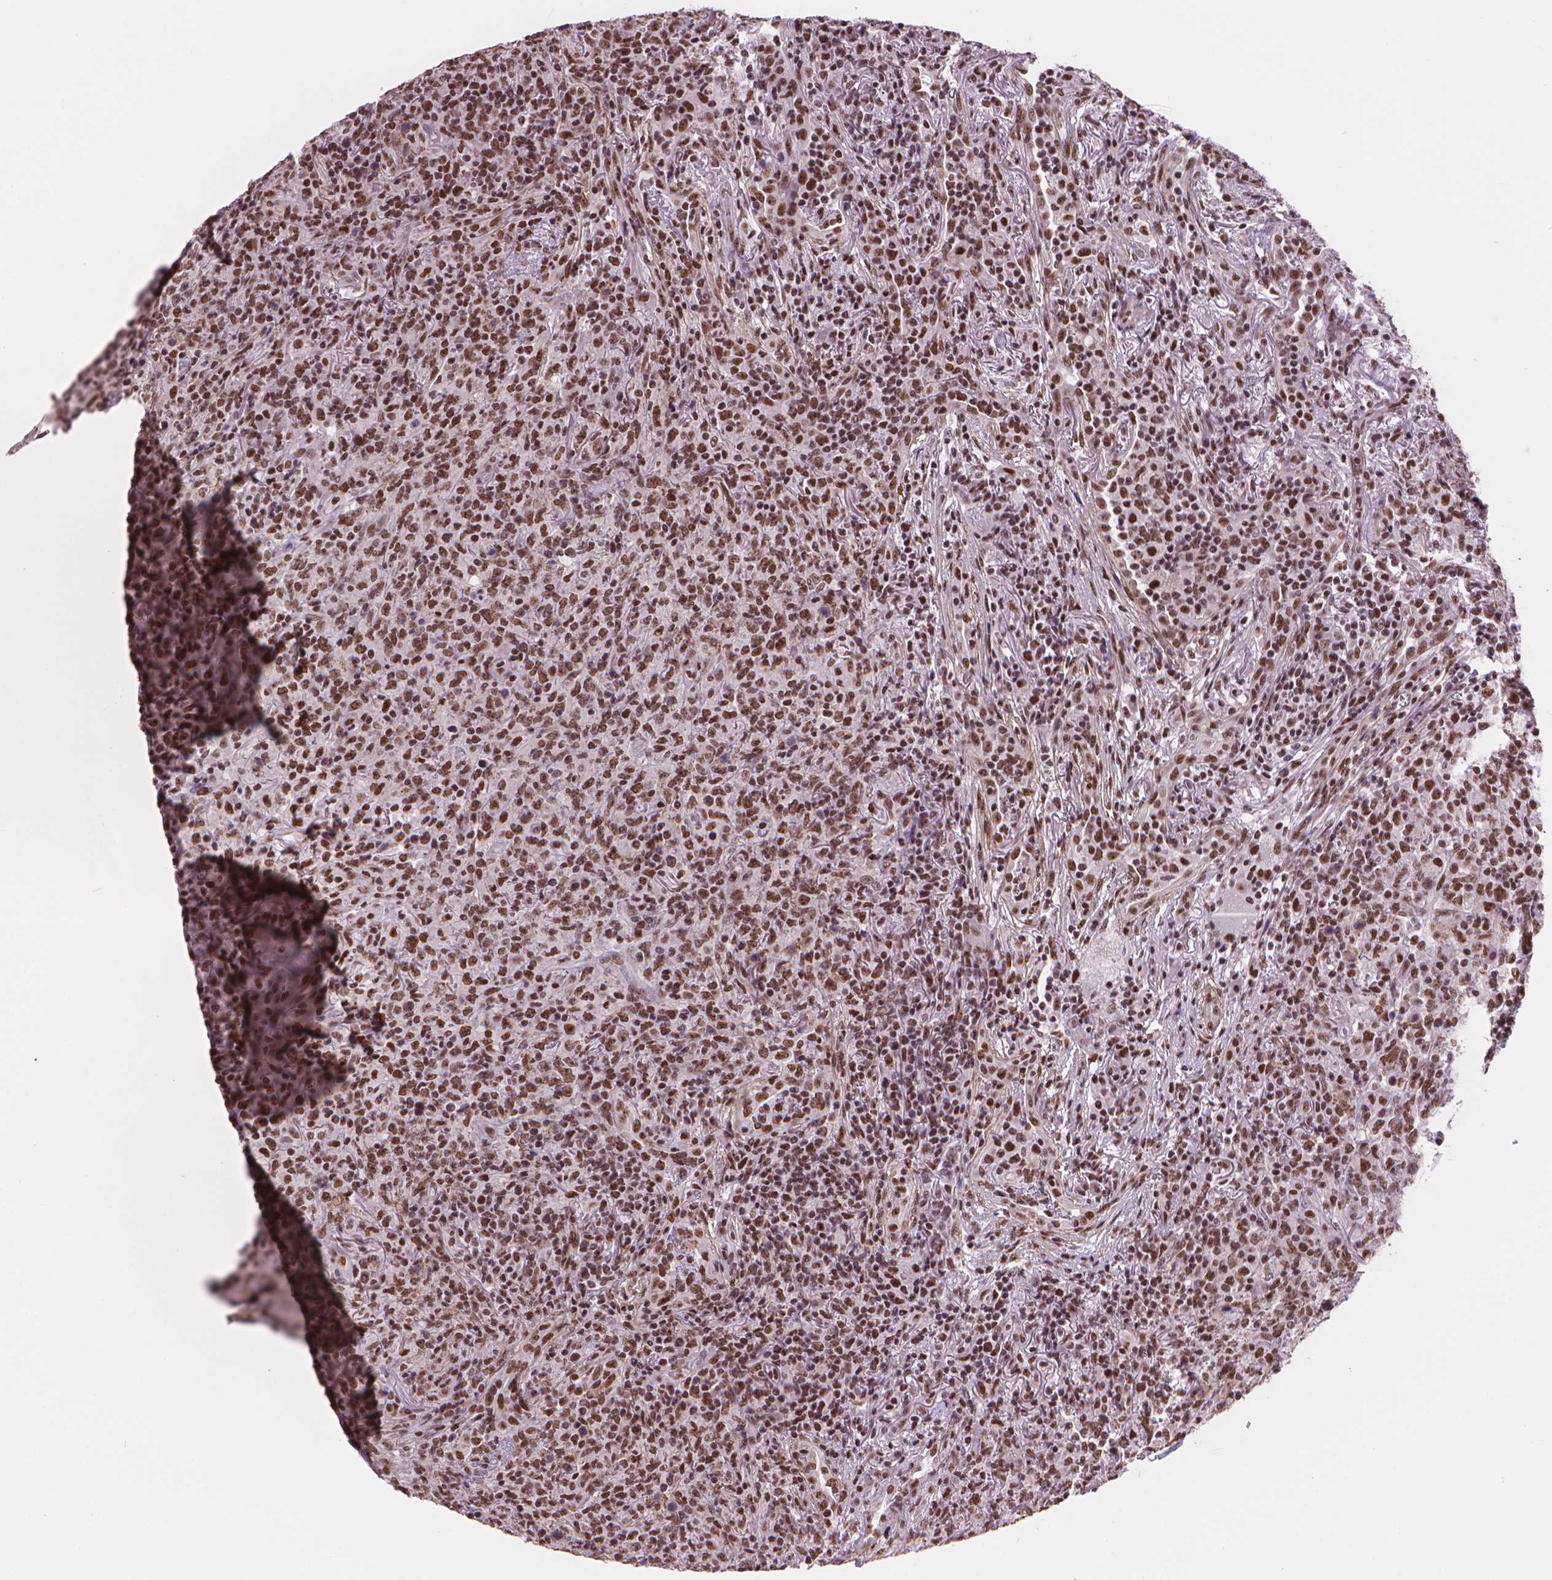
{"staining": {"intensity": "moderate", "quantity": ">75%", "location": "nuclear"}, "tissue": "lymphoma", "cell_type": "Tumor cells", "image_type": "cancer", "snomed": [{"axis": "morphology", "description": "Malignant lymphoma, non-Hodgkin's type, High grade"}, {"axis": "topography", "description": "Lung"}], "caption": "Immunohistochemical staining of high-grade malignant lymphoma, non-Hodgkin's type displays medium levels of moderate nuclear protein expression in about >75% of tumor cells.", "gene": "UBN1", "patient": {"sex": "male", "age": 79}}